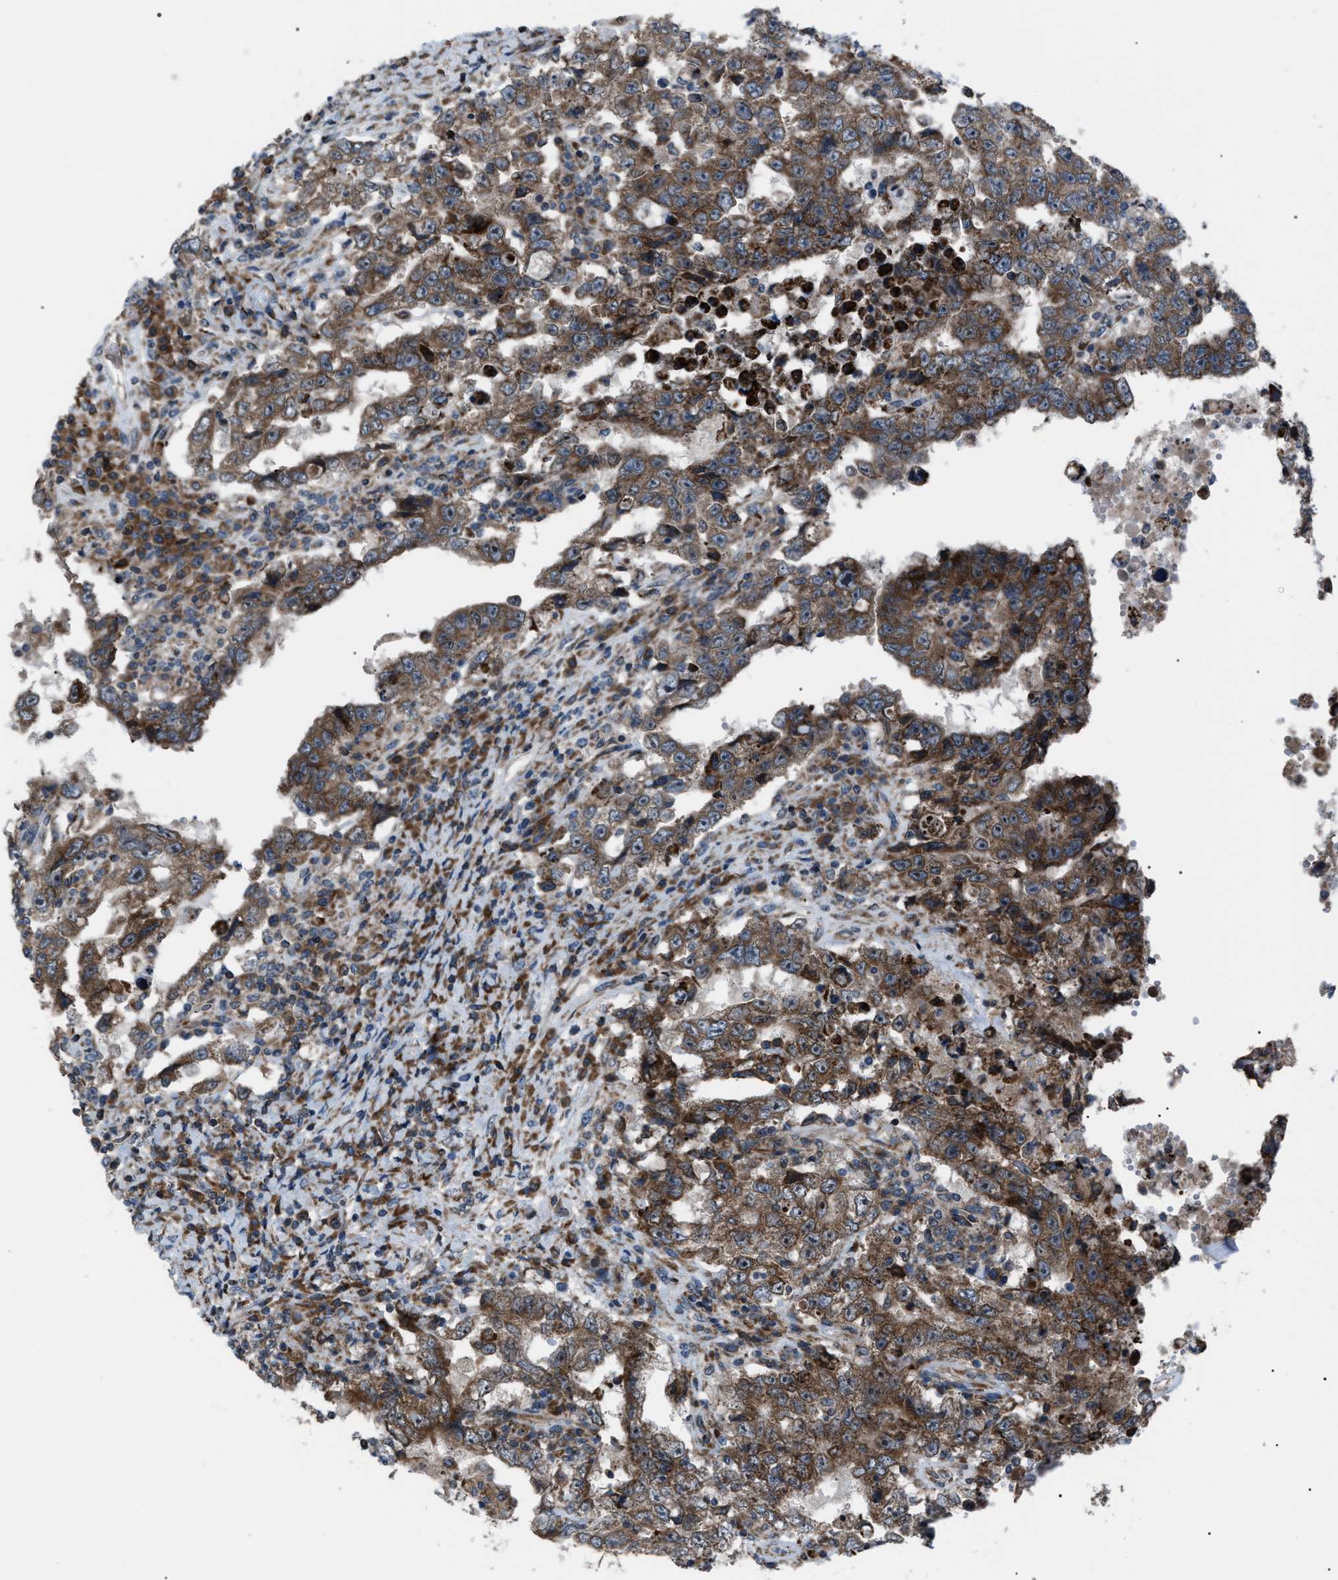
{"staining": {"intensity": "moderate", "quantity": ">75%", "location": "cytoplasmic/membranous"}, "tissue": "testis cancer", "cell_type": "Tumor cells", "image_type": "cancer", "snomed": [{"axis": "morphology", "description": "Carcinoma, Embryonal, NOS"}, {"axis": "topography", "description": "Testis"}], "caption": "Protein staining by immunohistochemistry demonstrates moderate cytoplasmic/membranous expression in approximately >75% of tumor cells in testis embryonal carcinoma.", "gene": "AGO2", "patient": {"sex": "male", "age": 26}}